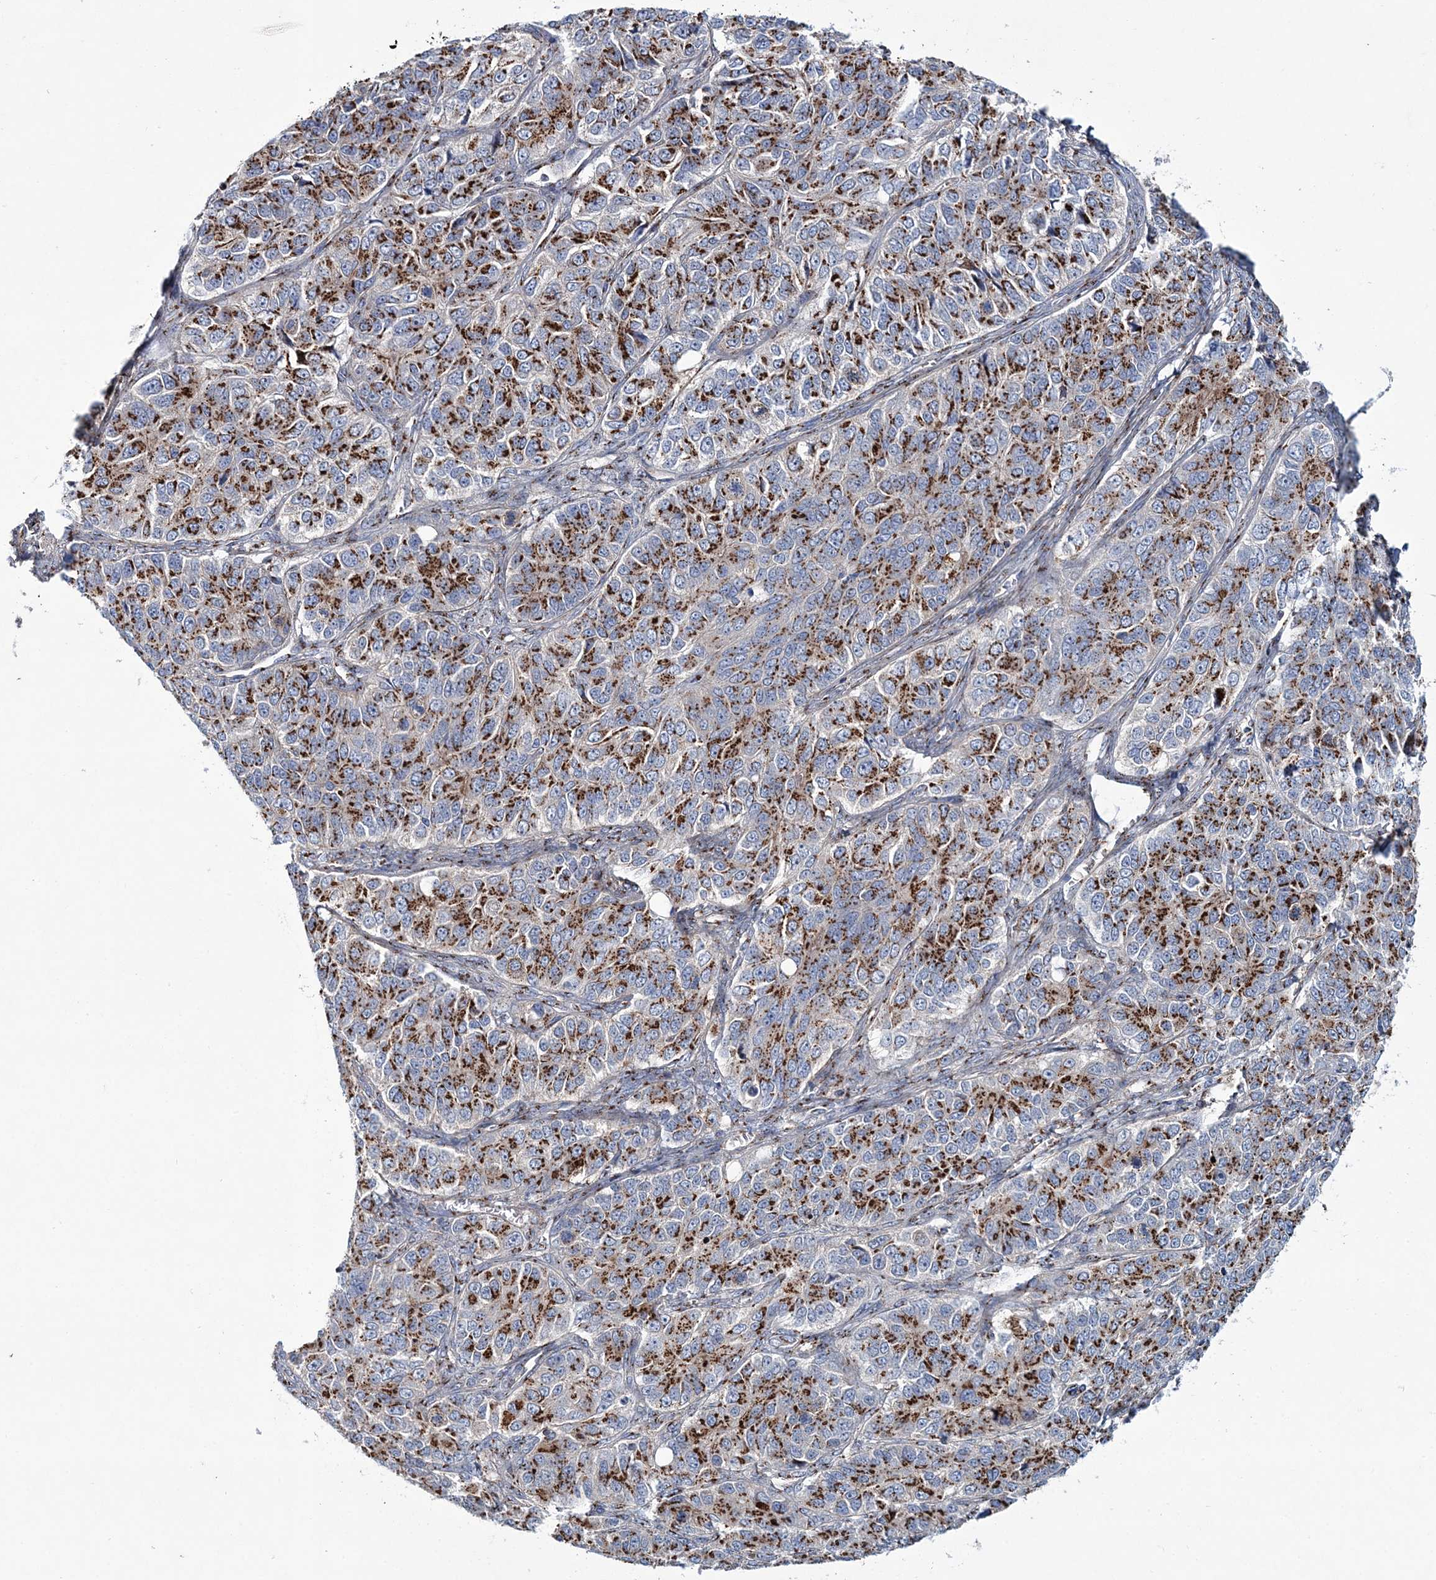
{"staining": {"intensity": "strong", "quantity": ">75%", "location": "cytoplasmic/membranous"}, "tissue": "ovarian cancer", "cell_type": "Tumor cells", "image_type": "cancer", "snomed": [{"axis": "morphology", "description": "Carcinoma, endometroid"}, {"axis": "topography", "description": "Ovary"}], "caption": "Ovarian endometroid carcinoma tissue exhibits strong cytoplasmic/membranous staining in approximately >75% of tumor cells, visualized by immunohistochemistry.", "gene": "MAN1A2", "patient": {"sex": "female", "age": 51}}